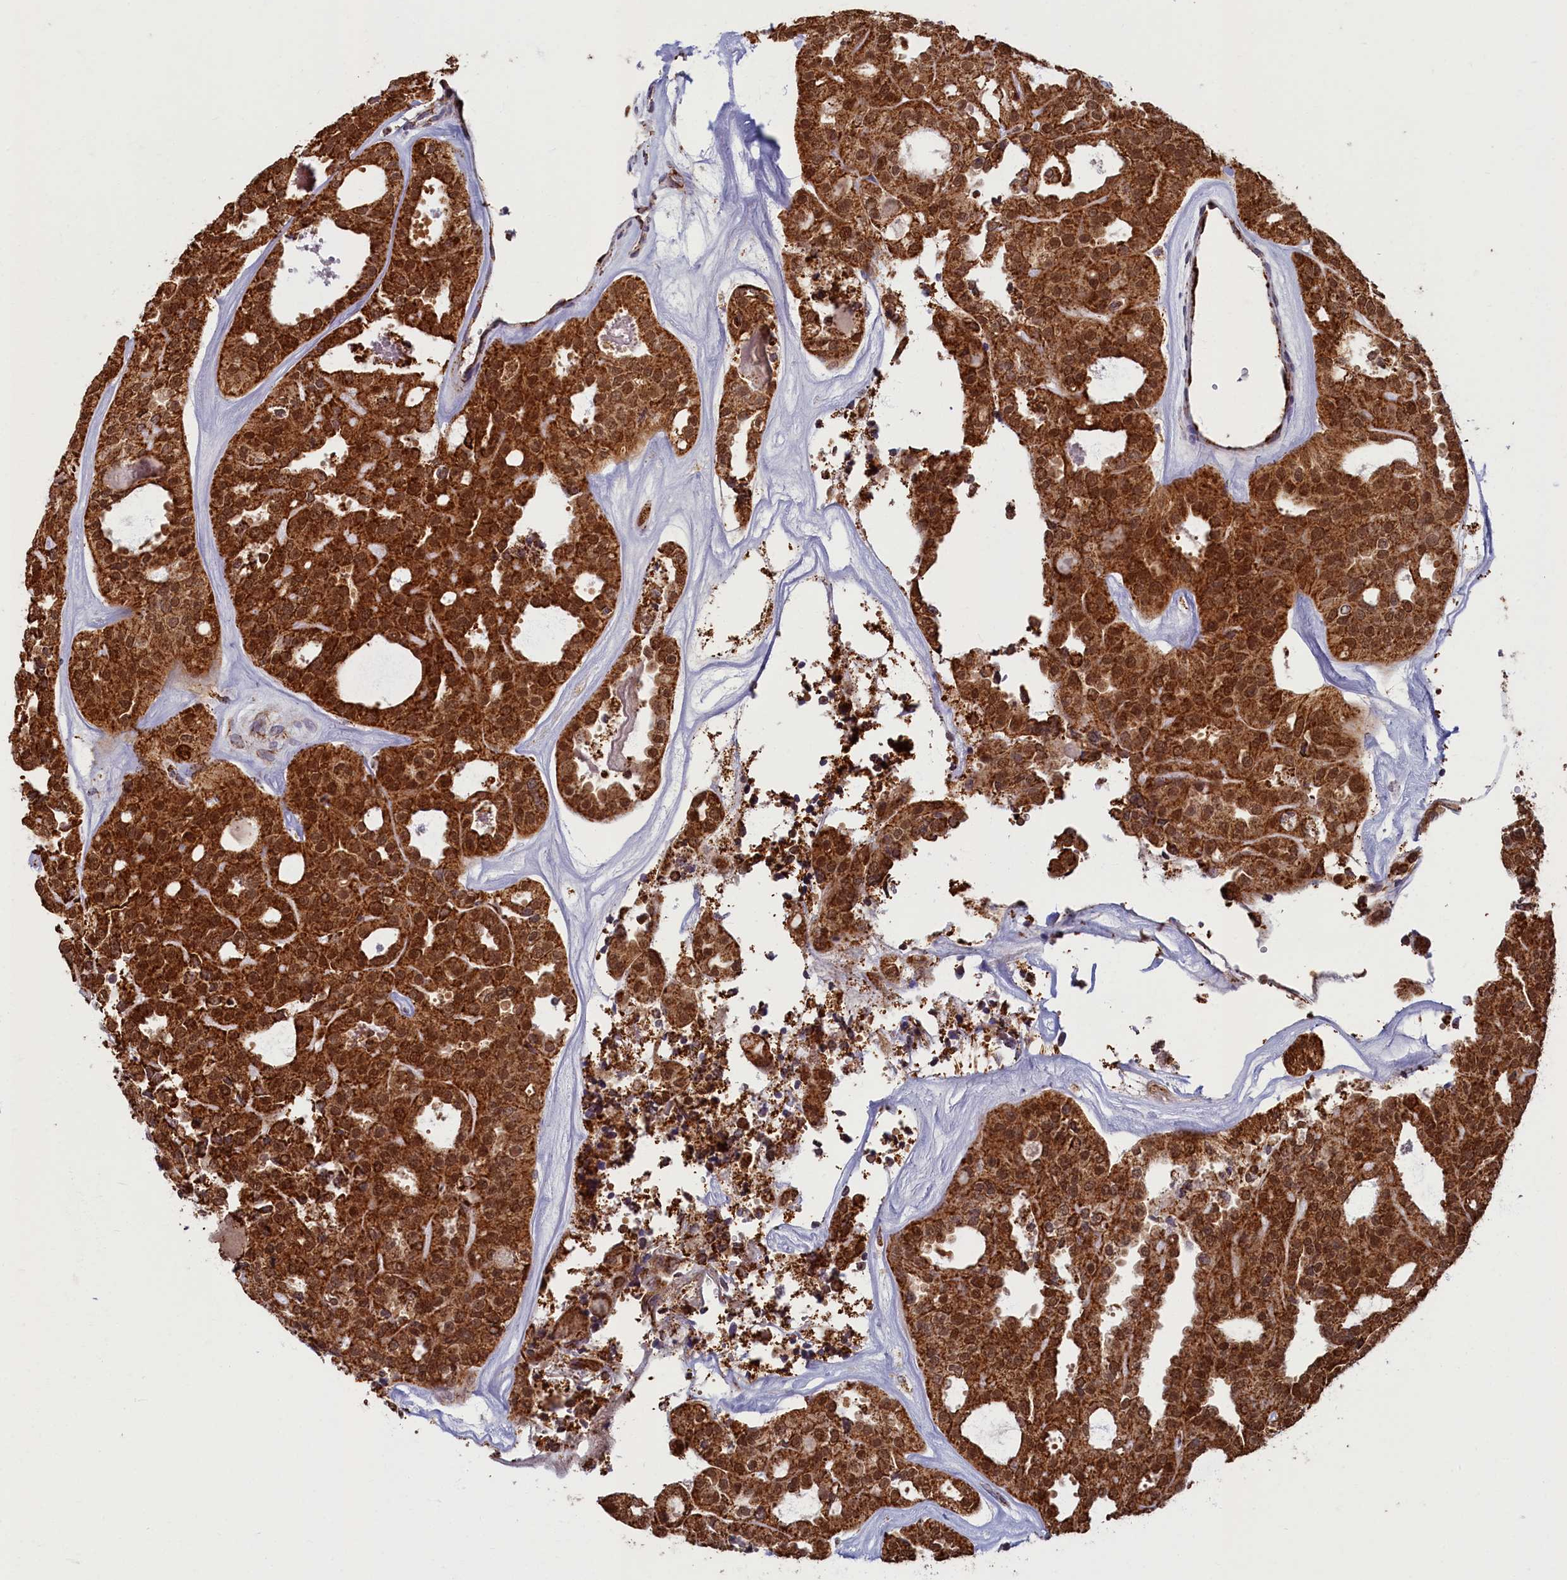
{"staining": {"intensity": "strong", "quantity": ">75%", "location": "cytoplasmic/membranous,nuclear"}, "tissue": "thyroid cancer", "cell_type": "Tumor cells", "image_type": "cancer", "snomed": [{"axis": "morphology", "description": "Follicular adenoma carcinoma, NOS"}, {"axis": "topography", "description": "Thyroid gland"}], "caption": "Approximately >75% of tumor cells in human thyroid cancer show strong cytoplasmic/membranous and nuclear protein staining as visualized by brown immunohistochemical staining.", "gene": "SPR", "patient": {"sex": "male", "age": 75}}